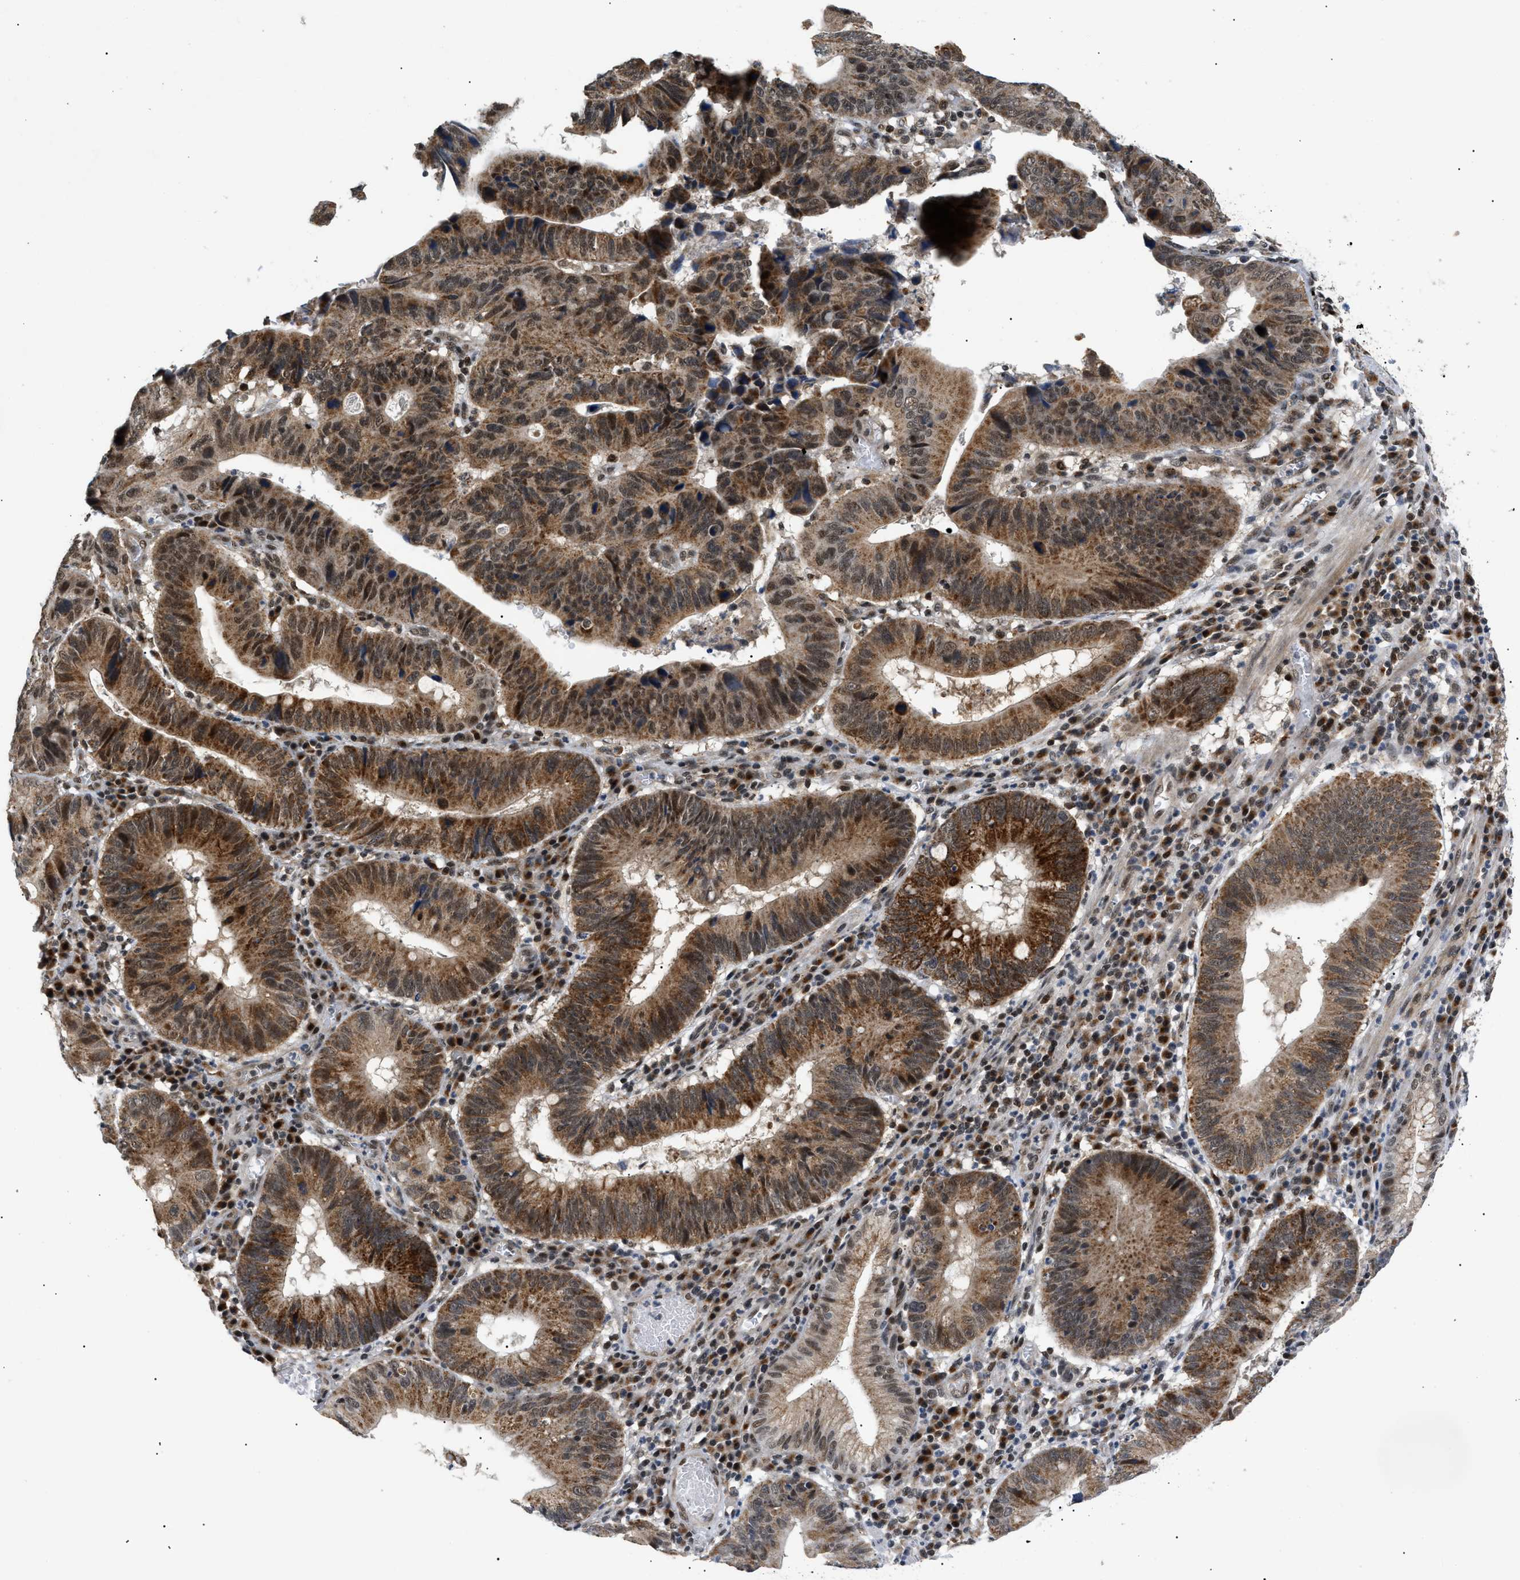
{"staining": {"intensity": "moderate", "quantity": ">75%", "location": "cytoplasmic/membranous,nuclear"}, "tissue": "stomach cancer", "cell_type": "Tumor cells", "image_type": "cancer", "snomed": [{"axis": "morphology", "description": "Adenocarcinoma, NOS"}, {"axis": "topography", "description": "Stomach"}], "caption": "Immunohistochemical staining of human stomach adenocarcinoma reveals moderate cytoplasmic/membranous and nuclear protein expression in approximately >75% of tumor cells.", "gene": "ZBTB11", "patient": {"sex": "male", "age": 59}}